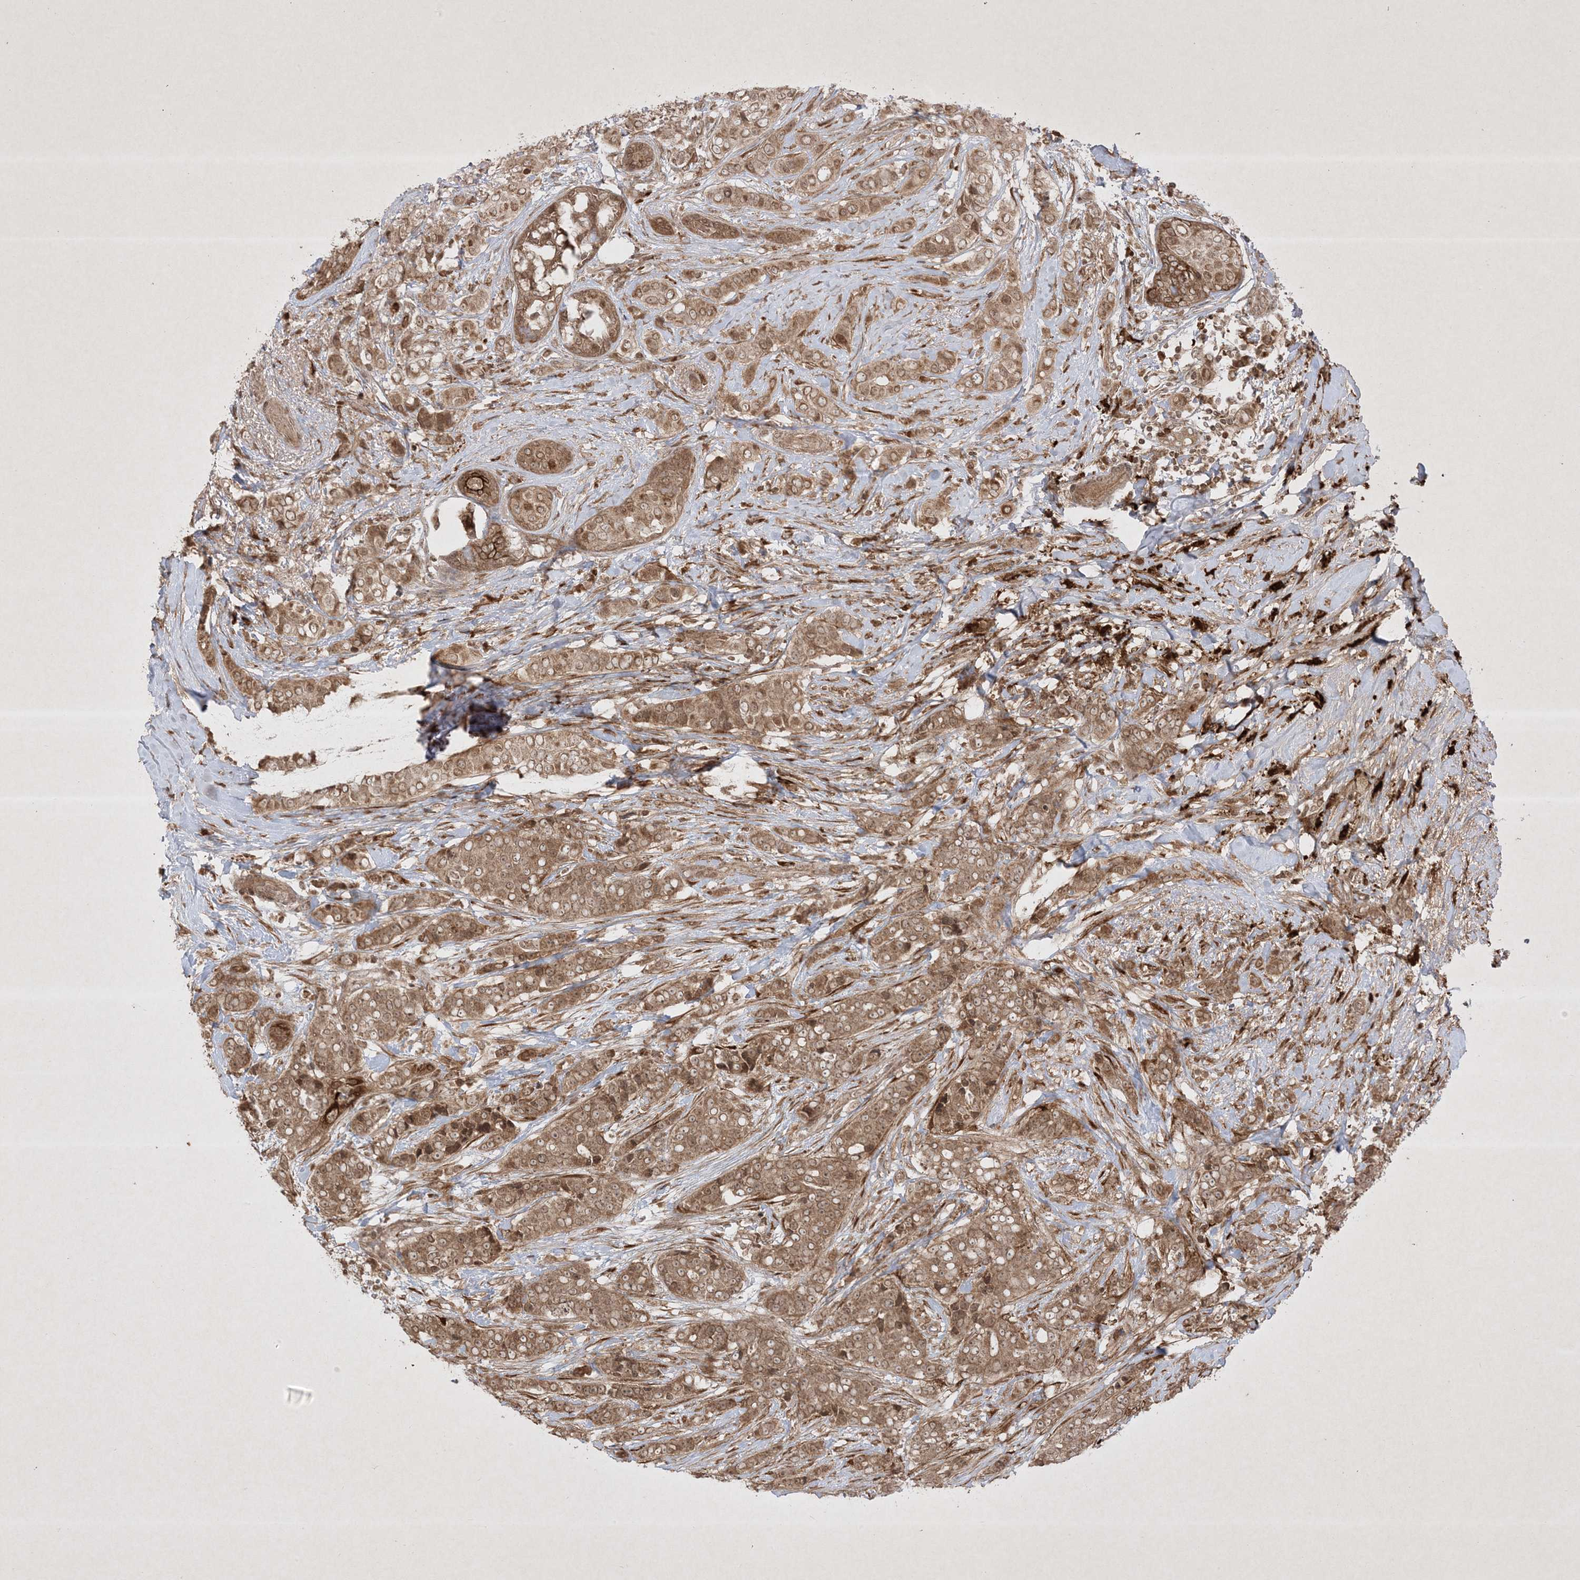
{"staining": {"intensity": "moderate", "quantity": ">75%", "location": "cytoplasmic/membranous"}, "tissue": "breast cancer", "cell_type": "Tumor cells", "image_type": "cancer", "snomed": [{"axis": "morphology", "description": "Lobular carcinoma"}, {"axis": "topography", "description": "Breast"}], "caption": "Protein staining of lobular carcinoma (breast) tissue demonstrates moderate cytoplasmic/membranous positivity in about >75% of tumor cells.", "gene": "PTK6", "patient": {"sex": "female", "age": 51}}